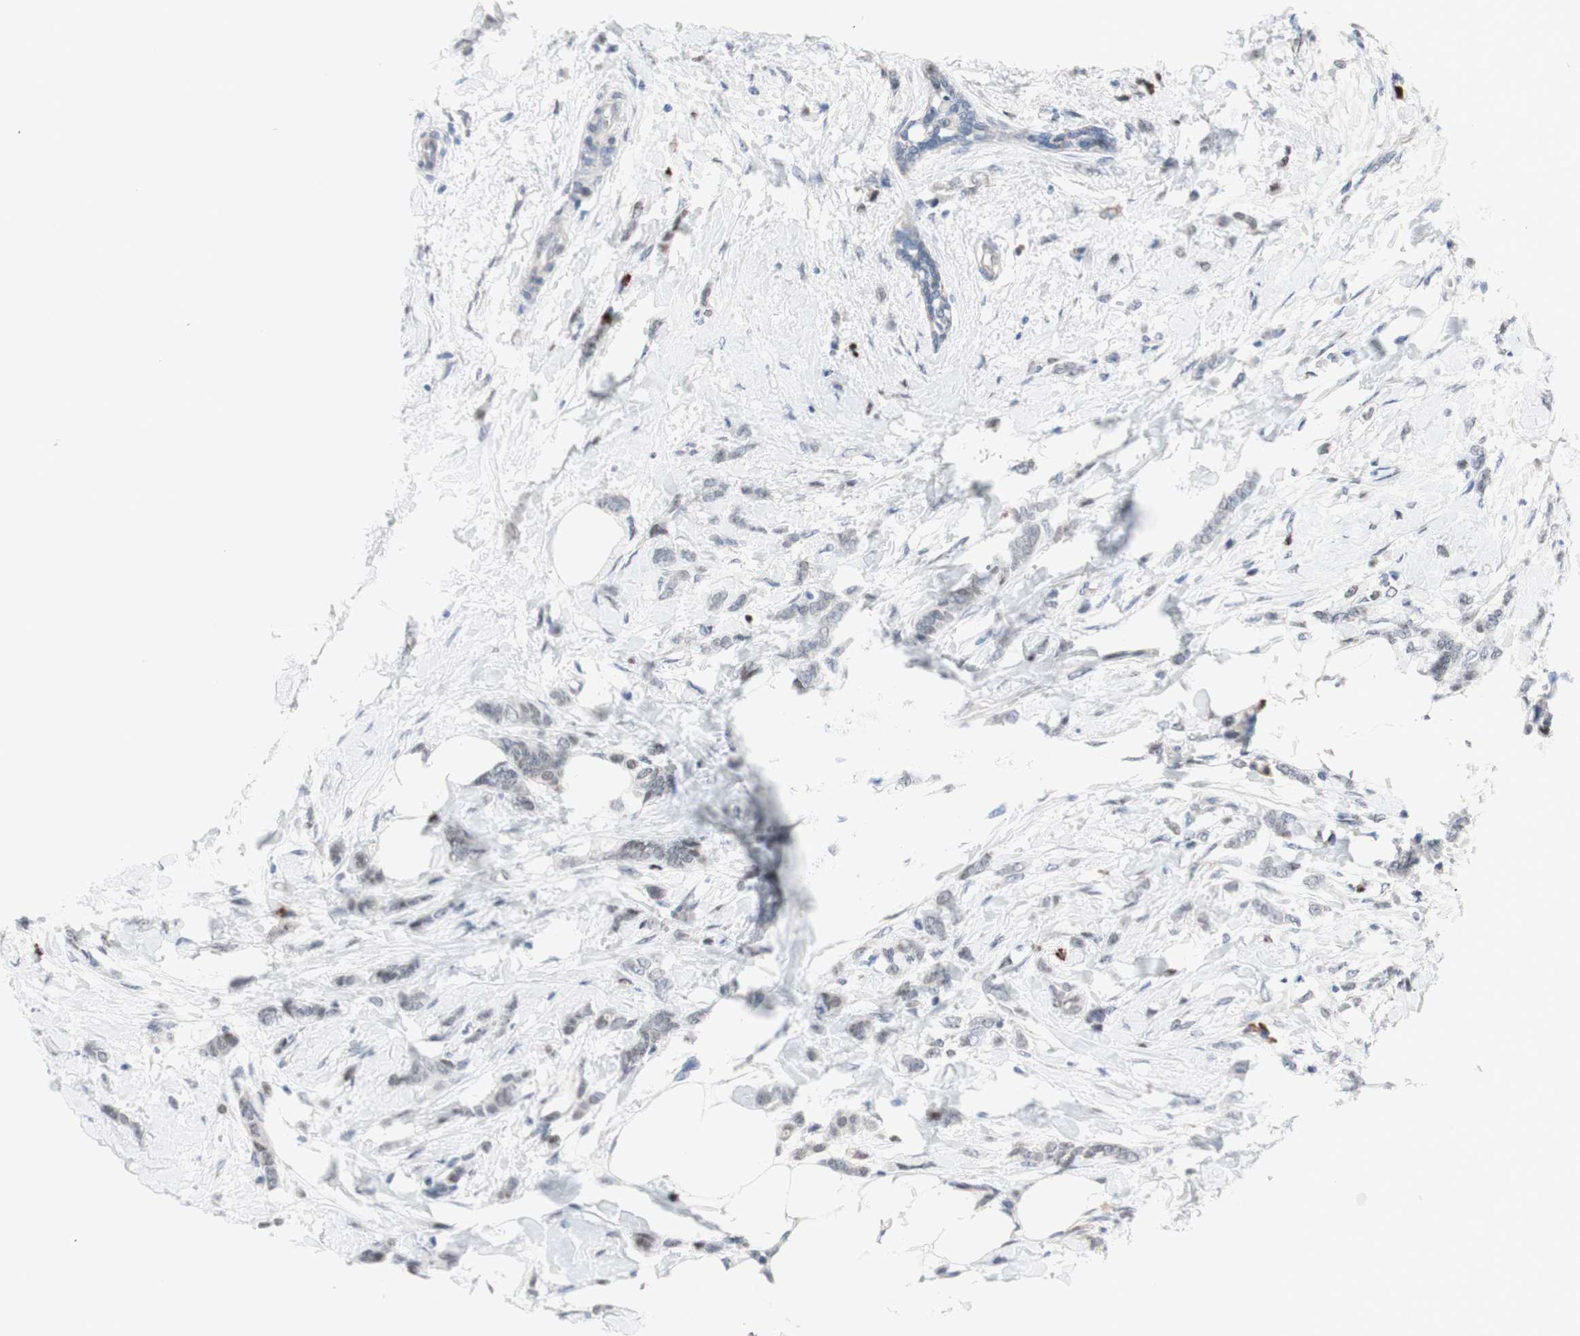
{"staining": {"intensity": "weak", "quantity": "<25%", "location": "nuclear"}, "tissue": "breast cancer", "cell_type": "Tumor cells", "image_type": "cancer", "snomed": [{"axis": "morphology", "description": "Lobular carcinoma, in situ"}, {"axis": "morphology", "description": "Lobular carcinoma"}, {"axis": "topography", "description": "Breast"}], "caption": "Micrograph shows no significant protein expression in tumor cells of breast cancer (lobular carcinoma).", "gene": "PHTF2", "patient": {"sex": "female", "age": 41}}